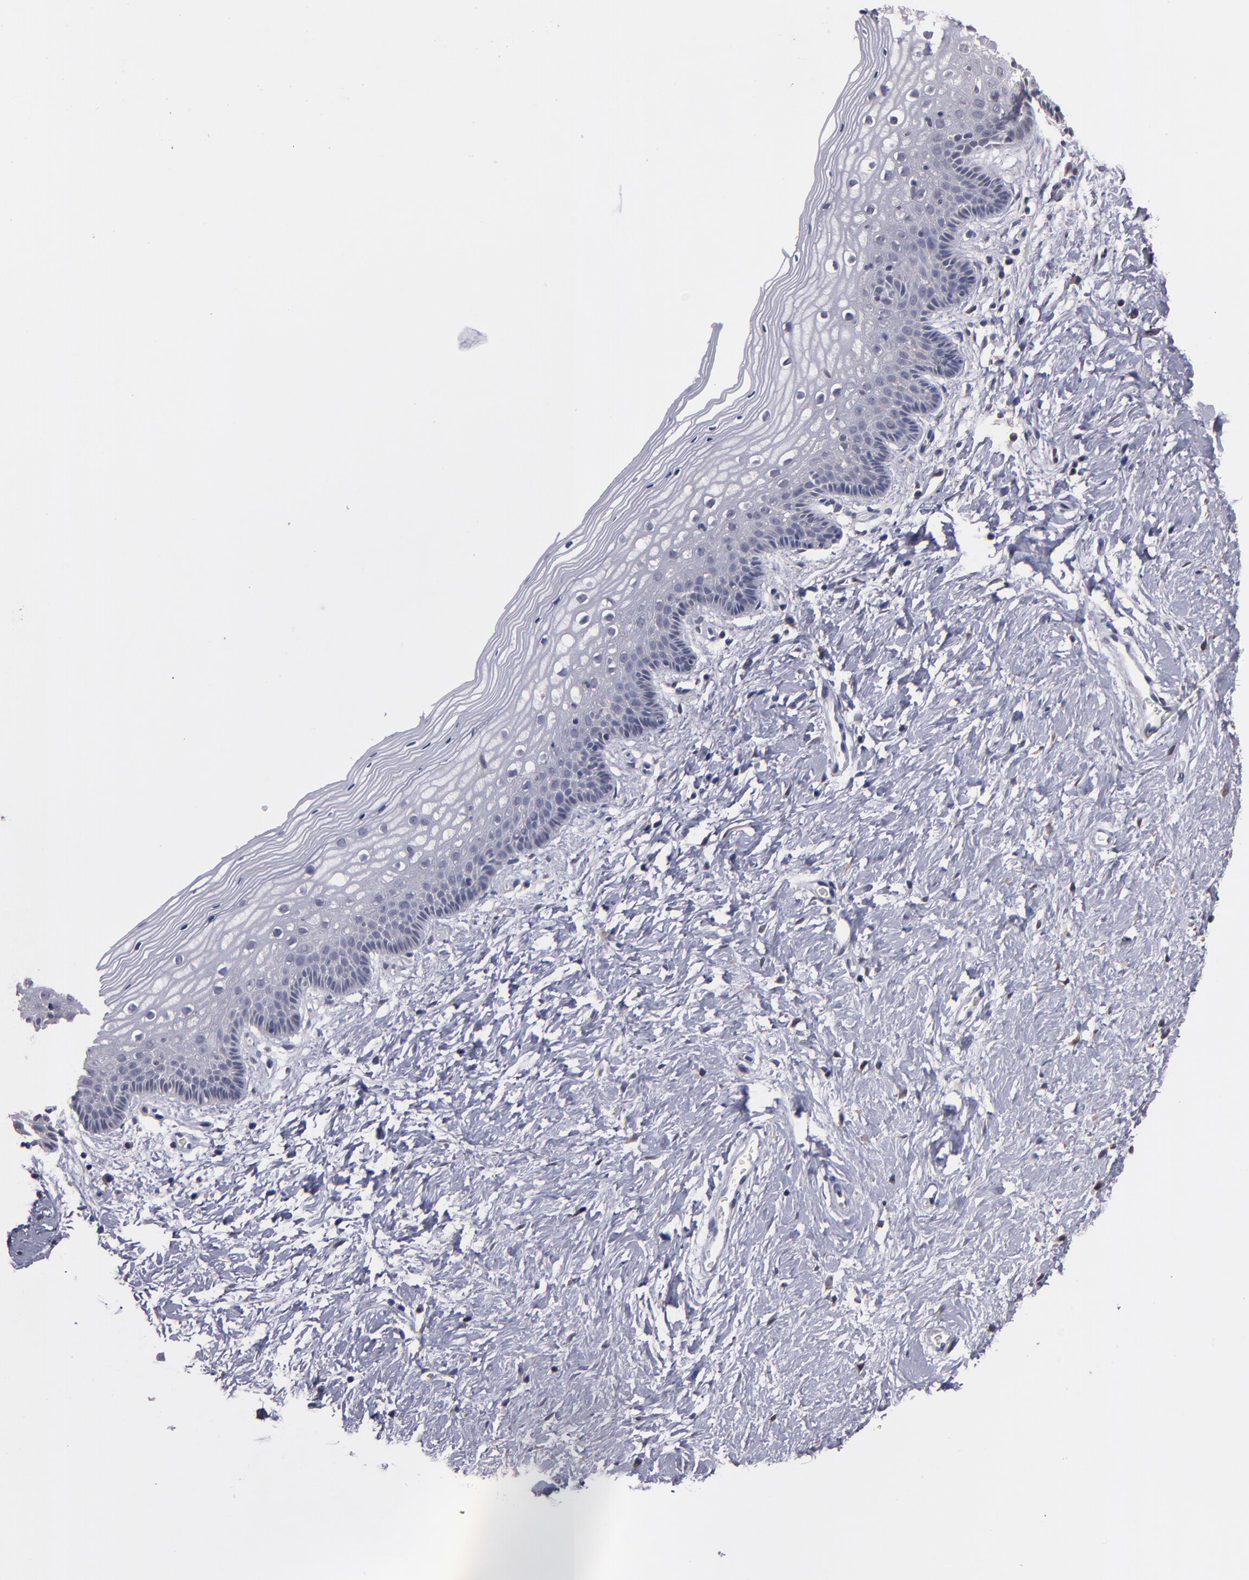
{"staining": {"intensity": "negative", "quantity": "none", "location": "none"}, "tissue": "vagina", "cell_type": "Squamous epithelial cells", "image_type": "normal", "snomed": [{"axis": "morphology", "description": "Normal tissue, NOS"}, {"axis": "topography", "description": "Vagina"}], "caption": "This is a micrograph of immunohistochemistry staining of benign vagina, which shows no positivity in squamous epithelial cells. The staining is performed using DAB (3,3'-diaminobenzidine) brown chromogen with nuclei counter-stained in using hematoxylin.", "gene": "S100A1", "patient": {"sex": "female", "age": 46}}